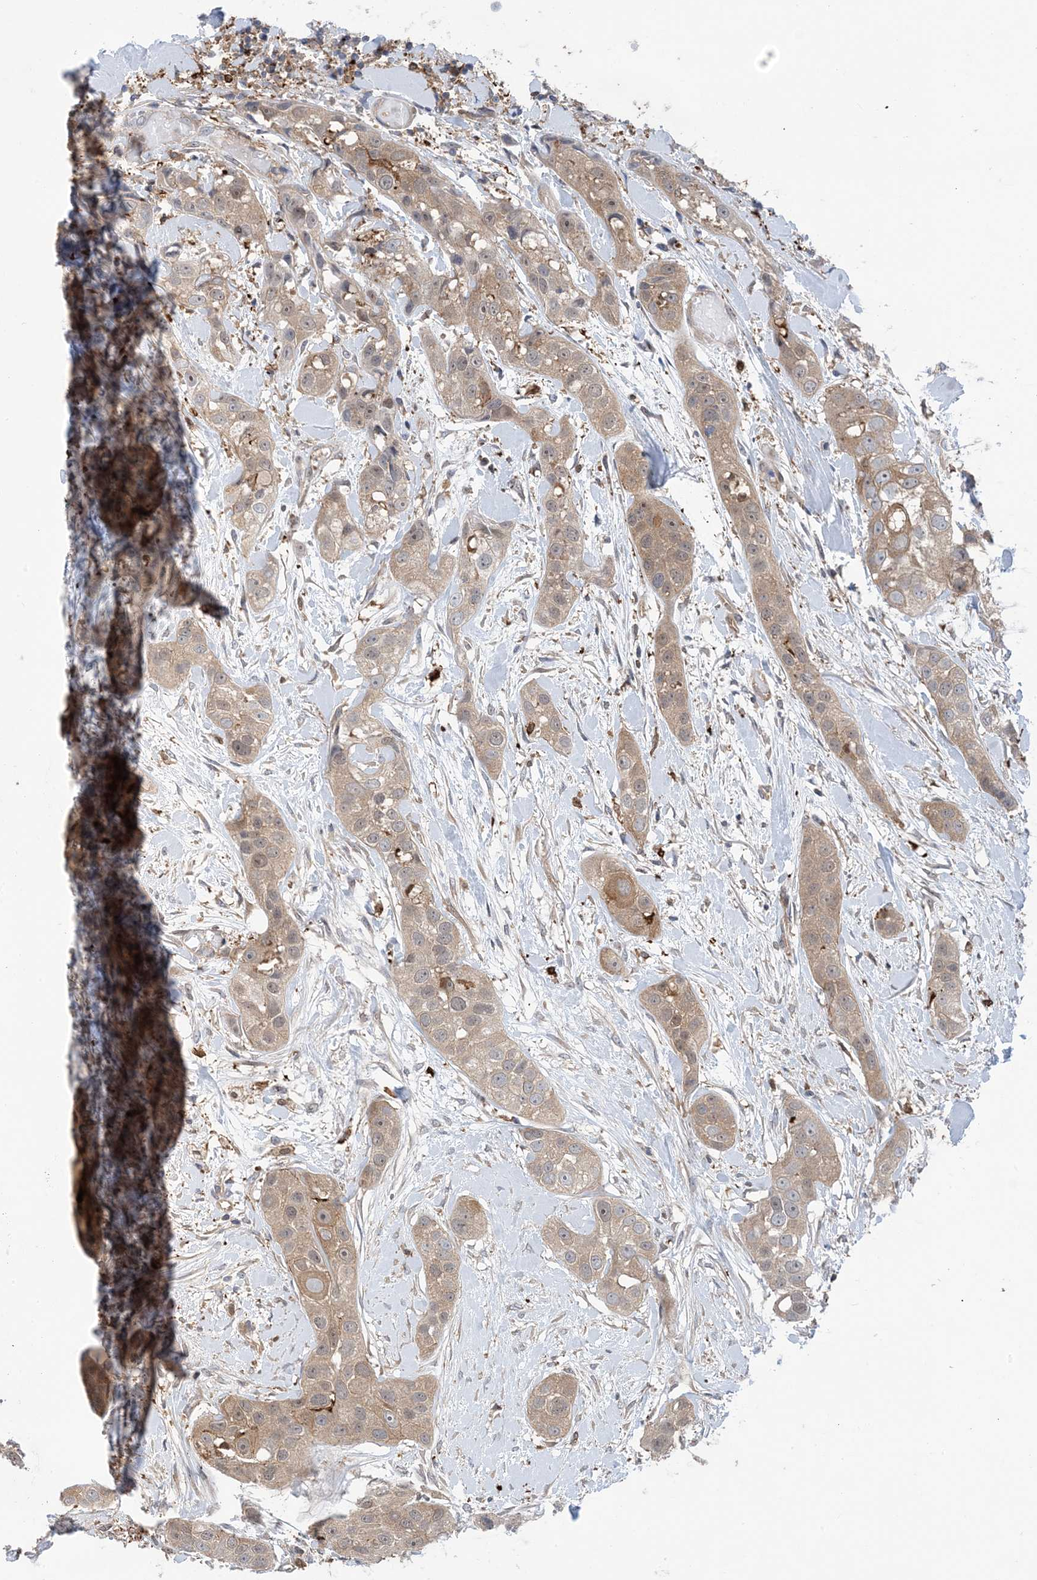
{"staining": {"intensity": "weak", "quantity": ">75%", "location": "cytoplasmic/membranous"}, "tissue": "head and neck cancer", "cell_type": "Tumor cells", "image_type": "cancer", "snomed": [{"axis": "morphology", "description": "Normal tissue, NOS"}, {"axis": "morphology", "description": "Squamous cell carcinoma, NOS"}, {"axis": "topography", "description": "Skeletal muscle"}, {"axis": "topography", "description": "Head-Neck"}], "caption": "Head and neck cancer (squamous cell carcinoma) stained with a brown dye exhibits weak cytoplasmic/membranous positive expression in about >75% of tumor cells.", "gene": "HS1BP3", "patient": {"sex": "male", "age": 51}}